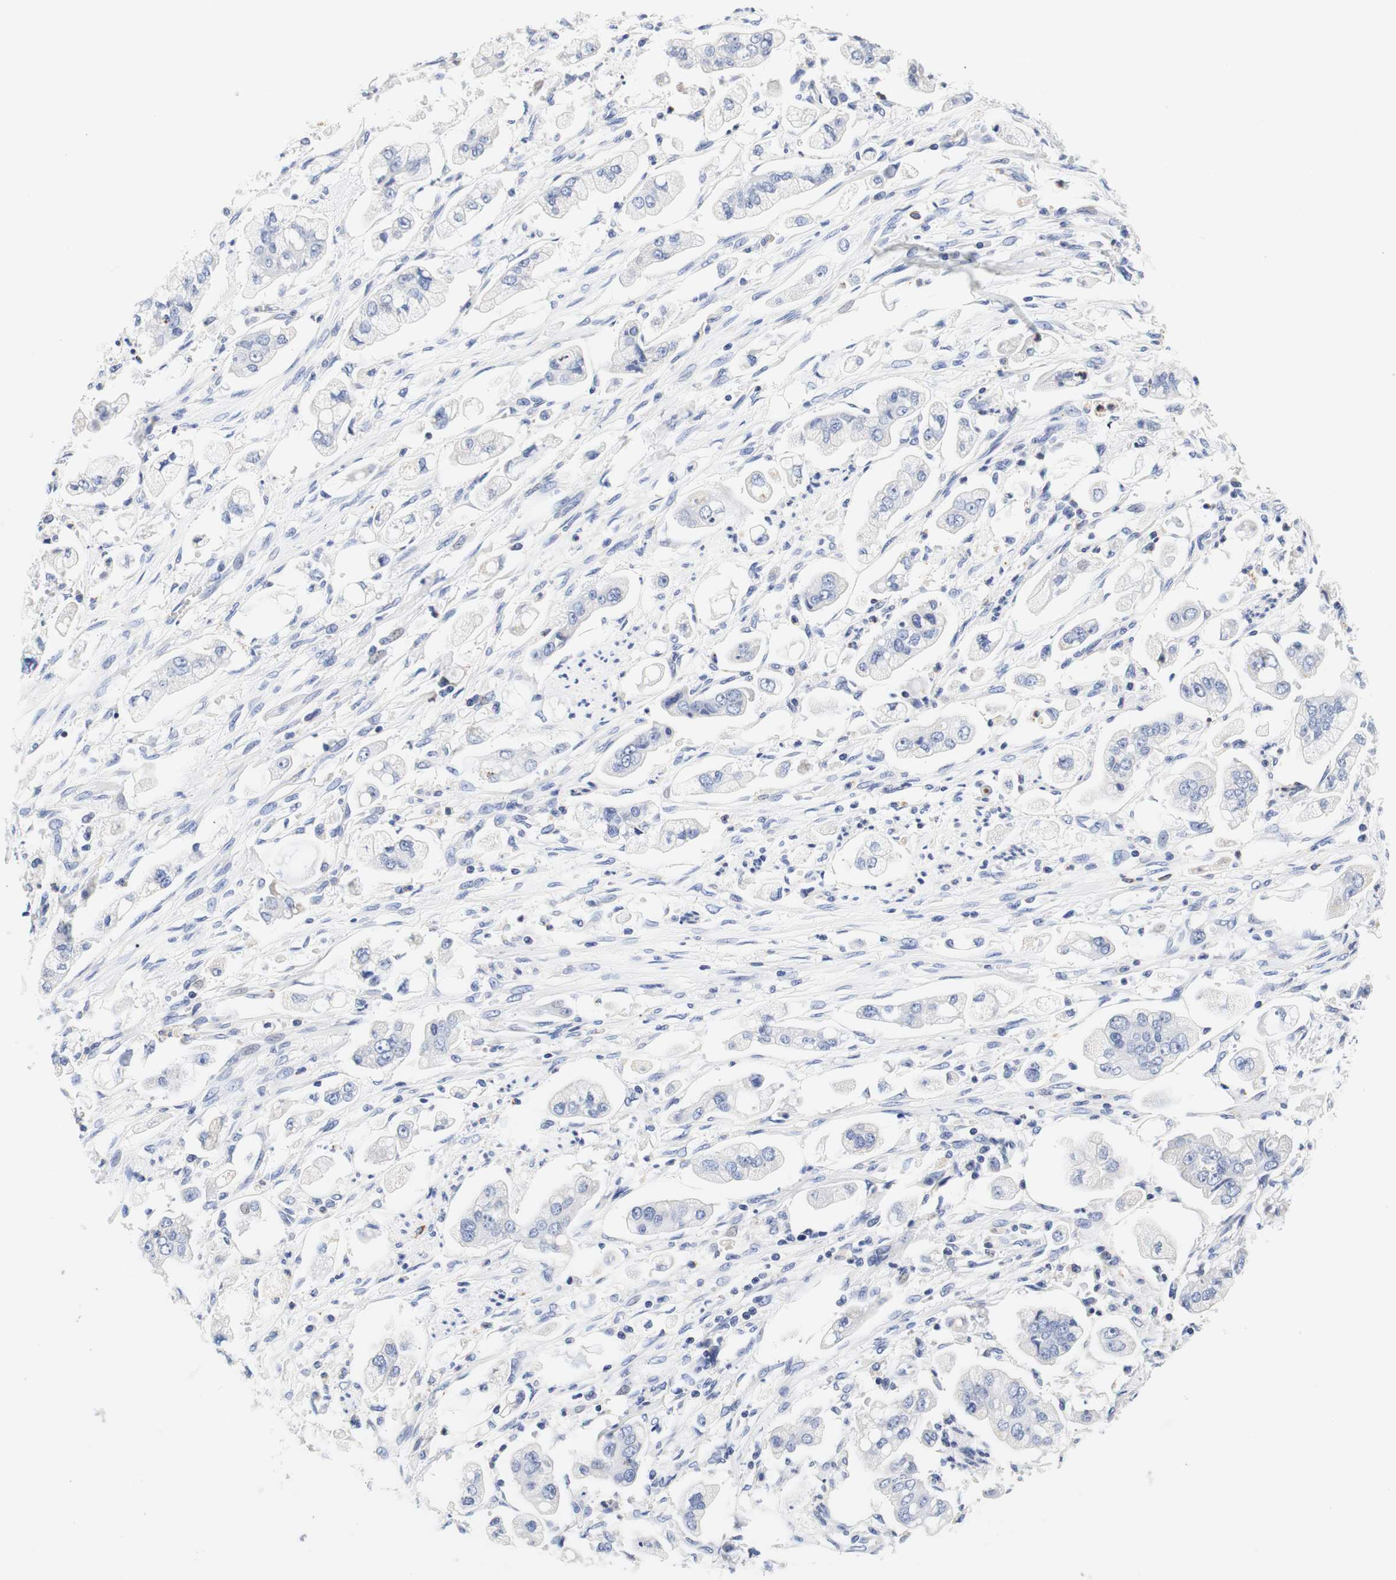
{"staining": {"intensity": "negative", "quantity": "none", "location": "none"}, "tissue": "stomach cancer", "cell_type": "Tumor cells", "image_type": "cancer", "snomed": [{"axis": "morphology", "description": "Adenocarcinoma, NOS"}, {"axis": "topography", "description": "Stomach"}], "caption": "IHC image of neoplastic tissue: human stomach cancer stained with DAB reveals no significant protein expression in tumor cells.", "gene": "CAMK4", "patient": {"sex": "male", "age": 62}}